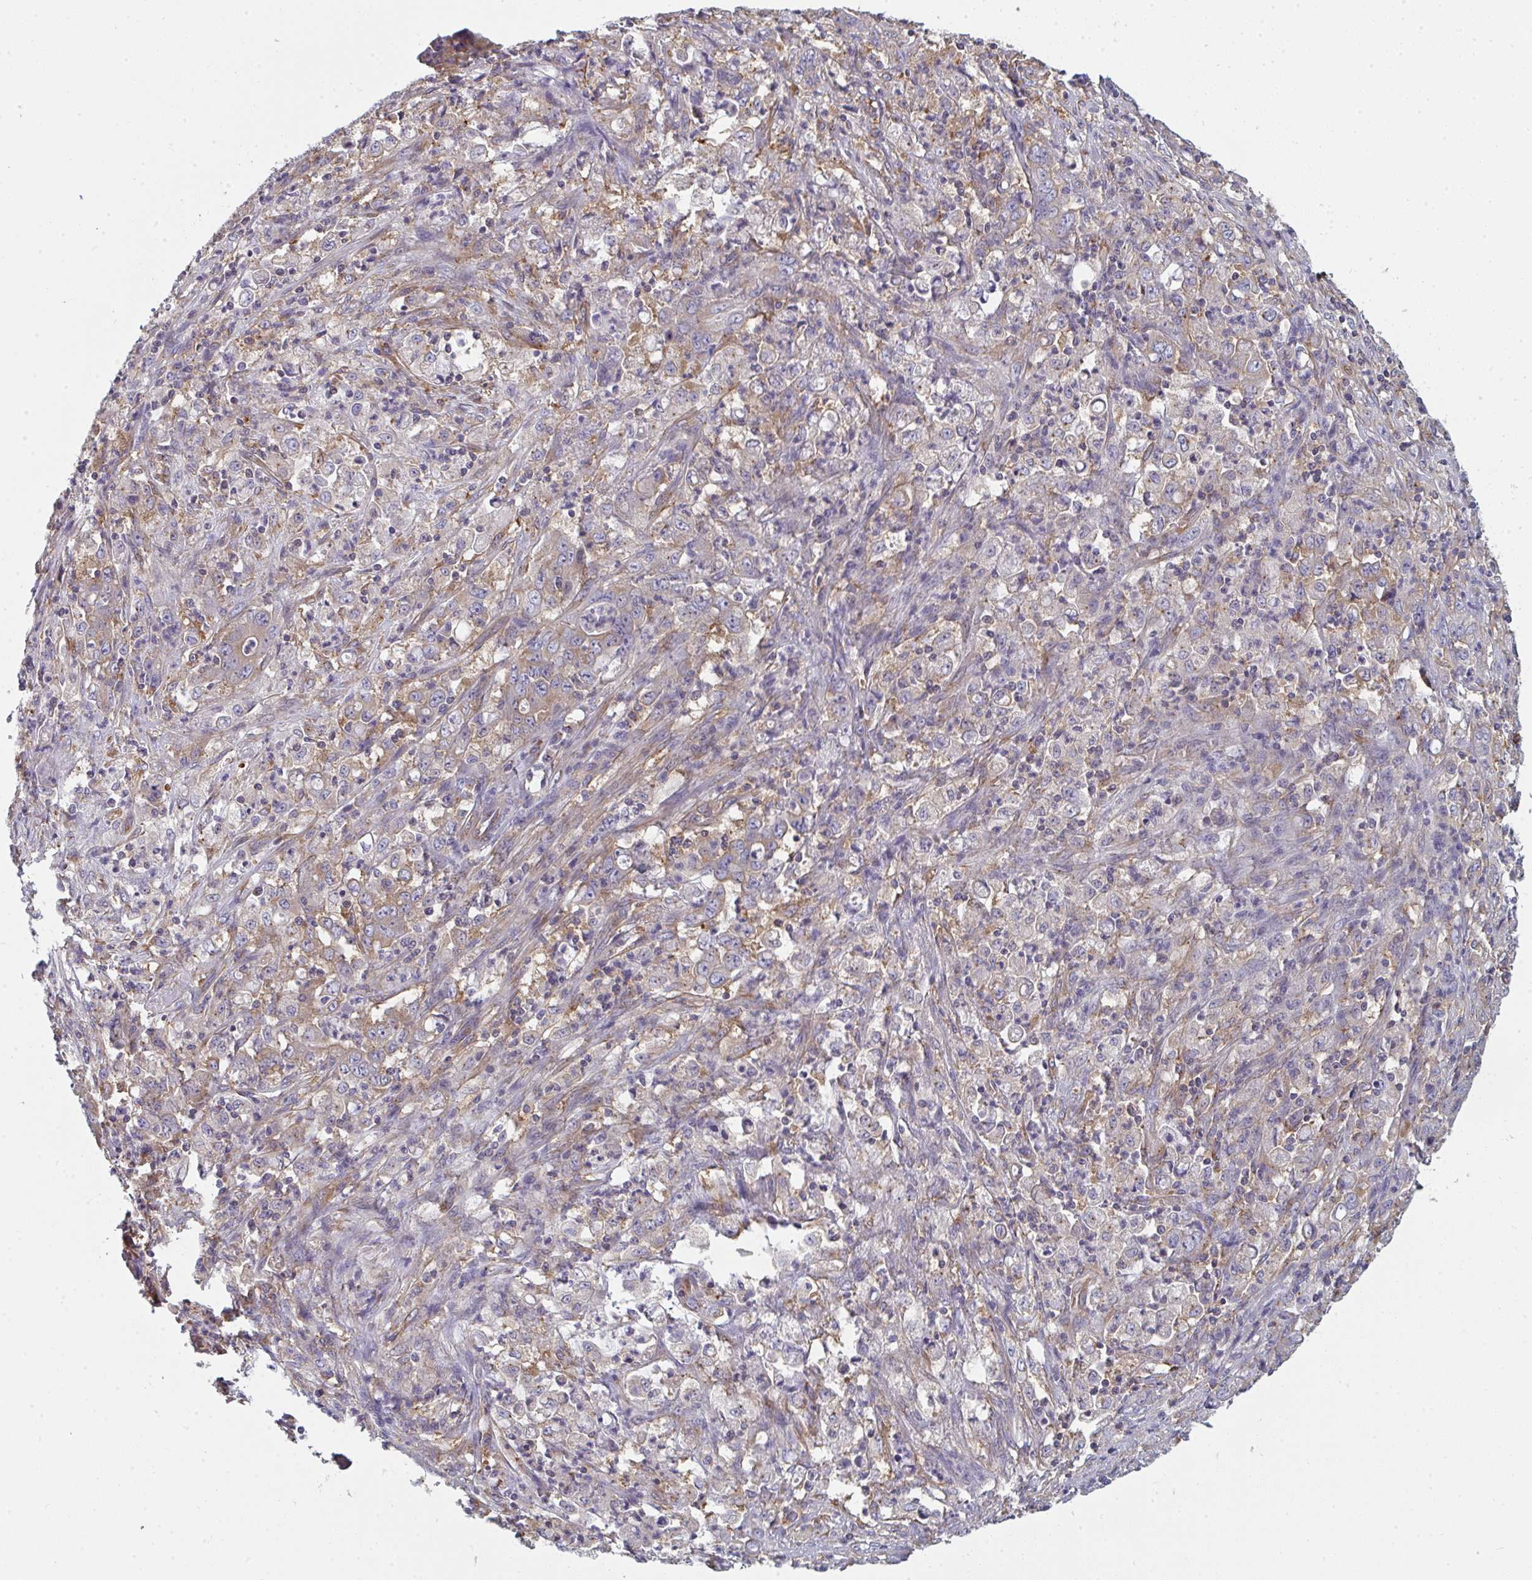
{"staining": {"intensity": "weak", "quantity": ">75%", "location": "cytoplasmic/membranous"}, "tissue": "stomach cancer", "cell_type": "Tumor cells", "image_type": "cancer", "snomed": [{"axis": "morphology", "description": "Adenocarcinoma, NOS"}, {"axis": "topography", "description": "Stomach, lower"}], "caption": "An image showing weak cytoplasmic/membranous expression in about >75% of tumor cells in stomach cancer (adenocarcinoma), as visualized by brown immunohistochemical staining.", "gene": "DYNC1I2", "patient": {"sex": "female", "age": 71}}